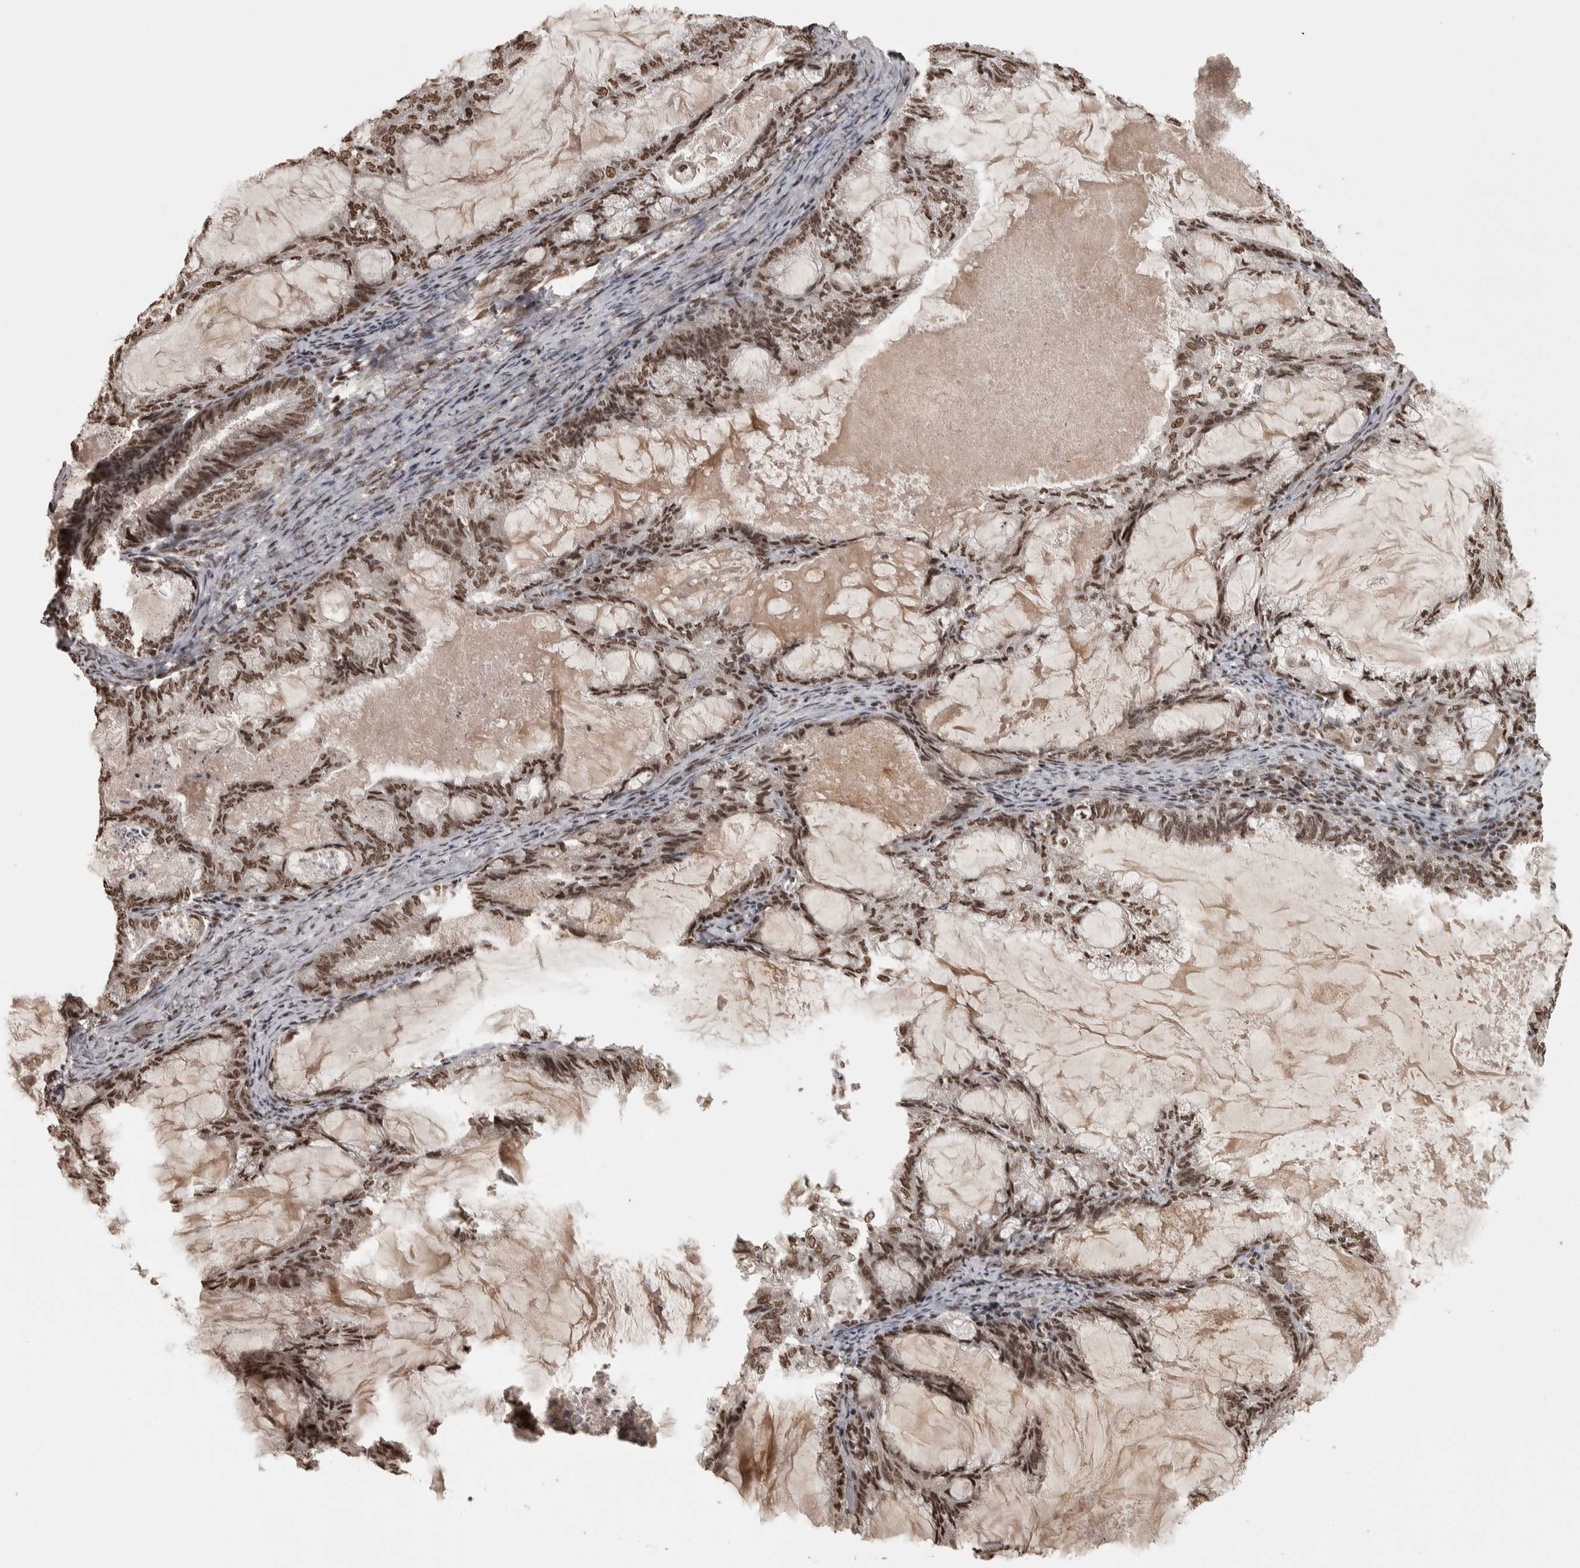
{"staining": {"intensity": "strong", "quantity": ">75%", "location": "nuclear"}, "tissue": "endometrial cancer", "cell_type": "Tumor cells", "image_type": "cancer", "snomed": [{"axis": "morphology", "description": "Adenocarcinoma, NOS"}, {"axis": "topography", "description": "Endometrium"}], "caption": "Tumor cells demonstrate high levels of strong nuclear expression in approximately >75% of cells in adenocarcinoma (endometrial).", "gene": "ZFHX4", "patient": {"sex": "female", "age": 86}}